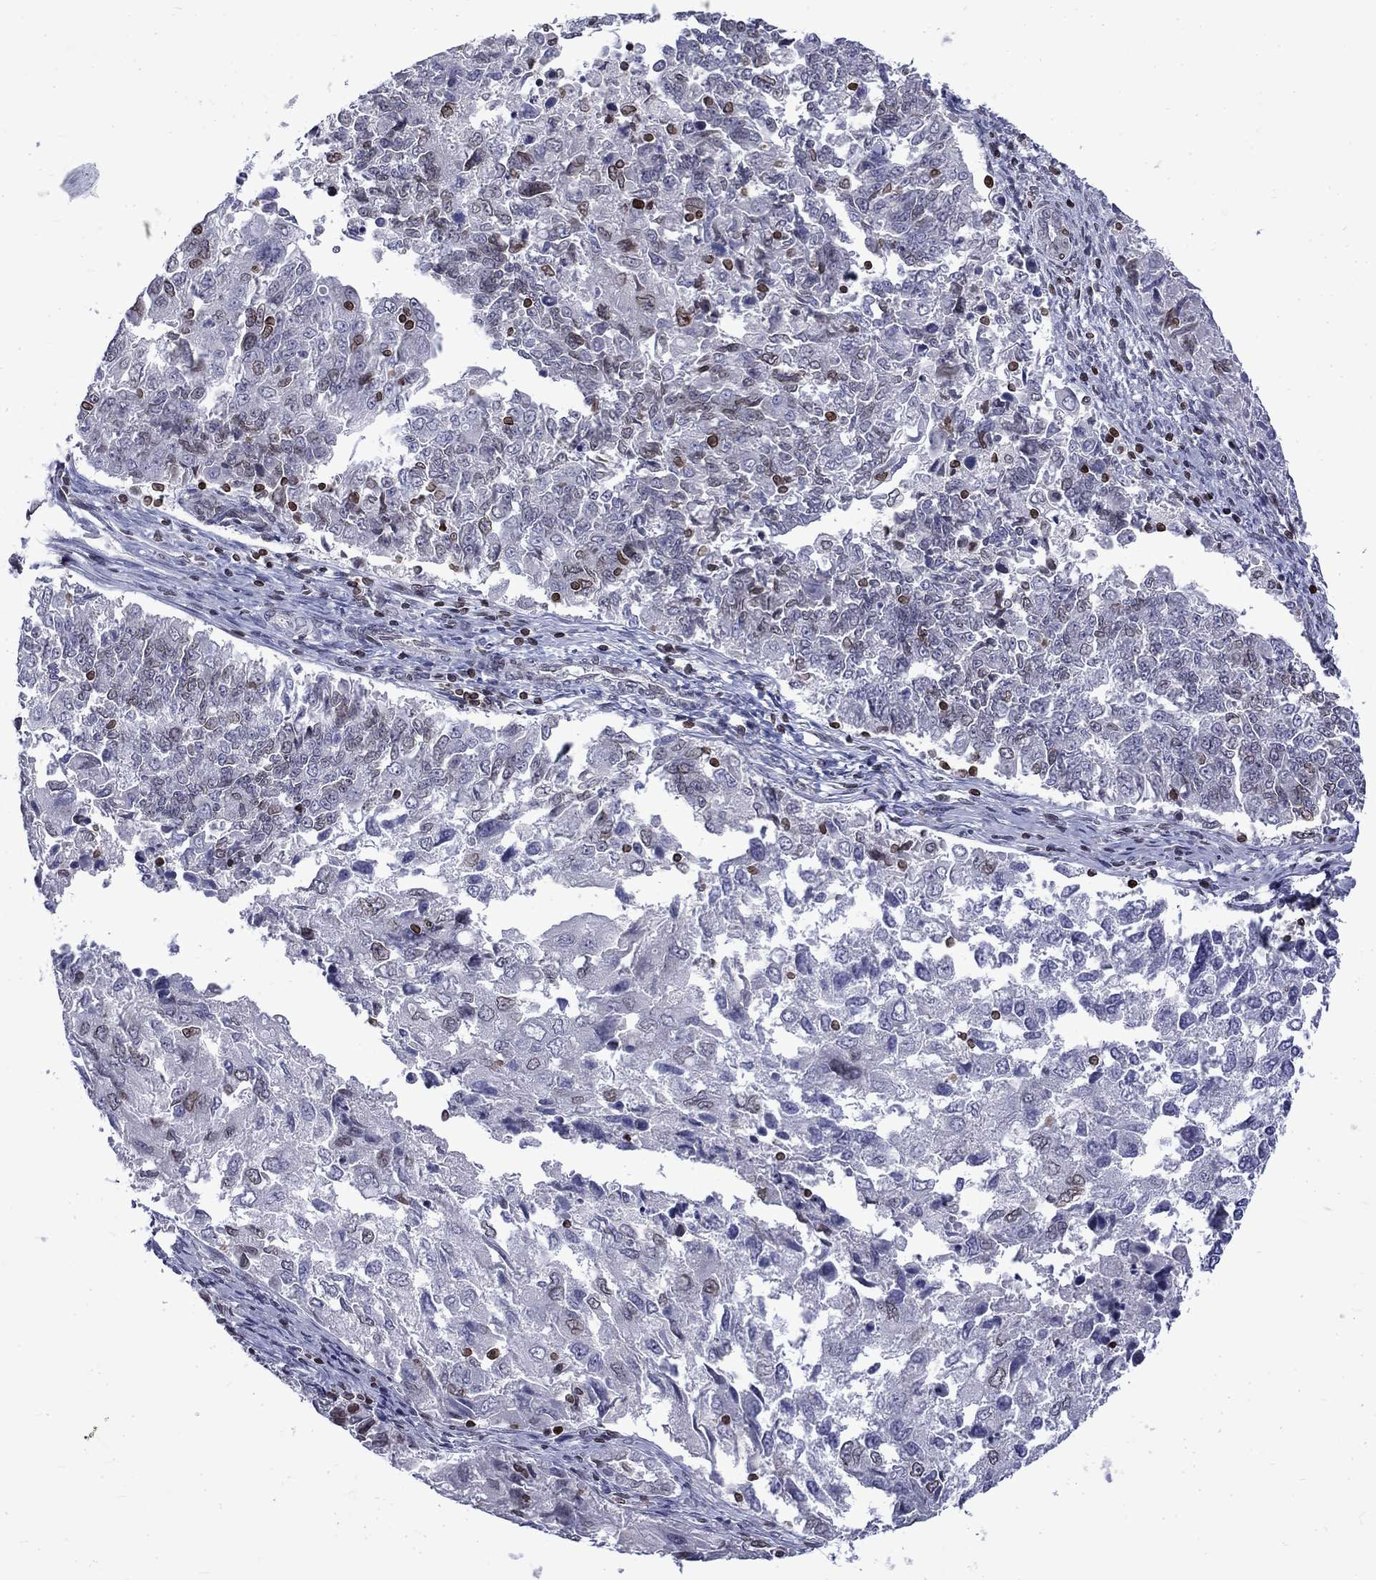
{"staining": {"intensity": "negative", "quantity": "none", "location": "none"}, "tissue": "endometrial cancer", "cell_type": "Tumor cells", "image_type": "cancer", "snomed": [{"axis": "morphology", "description": "Adenocarcinoma, NOS"}, {"axis": "topography", "description": "Endometrium"}], "caption": "High magnification brightfield microscopy of adenocarcinoma (endometrial) stained with DAB (brown) and counterstained with hematoxylin (blue): tumor cells show no significant expression. (Brightfield microscopy of DAB immunohistochemistry (IHC) at high magnification).", "gene": "SLA", "patient": {"sex": "female", "age": 43}}